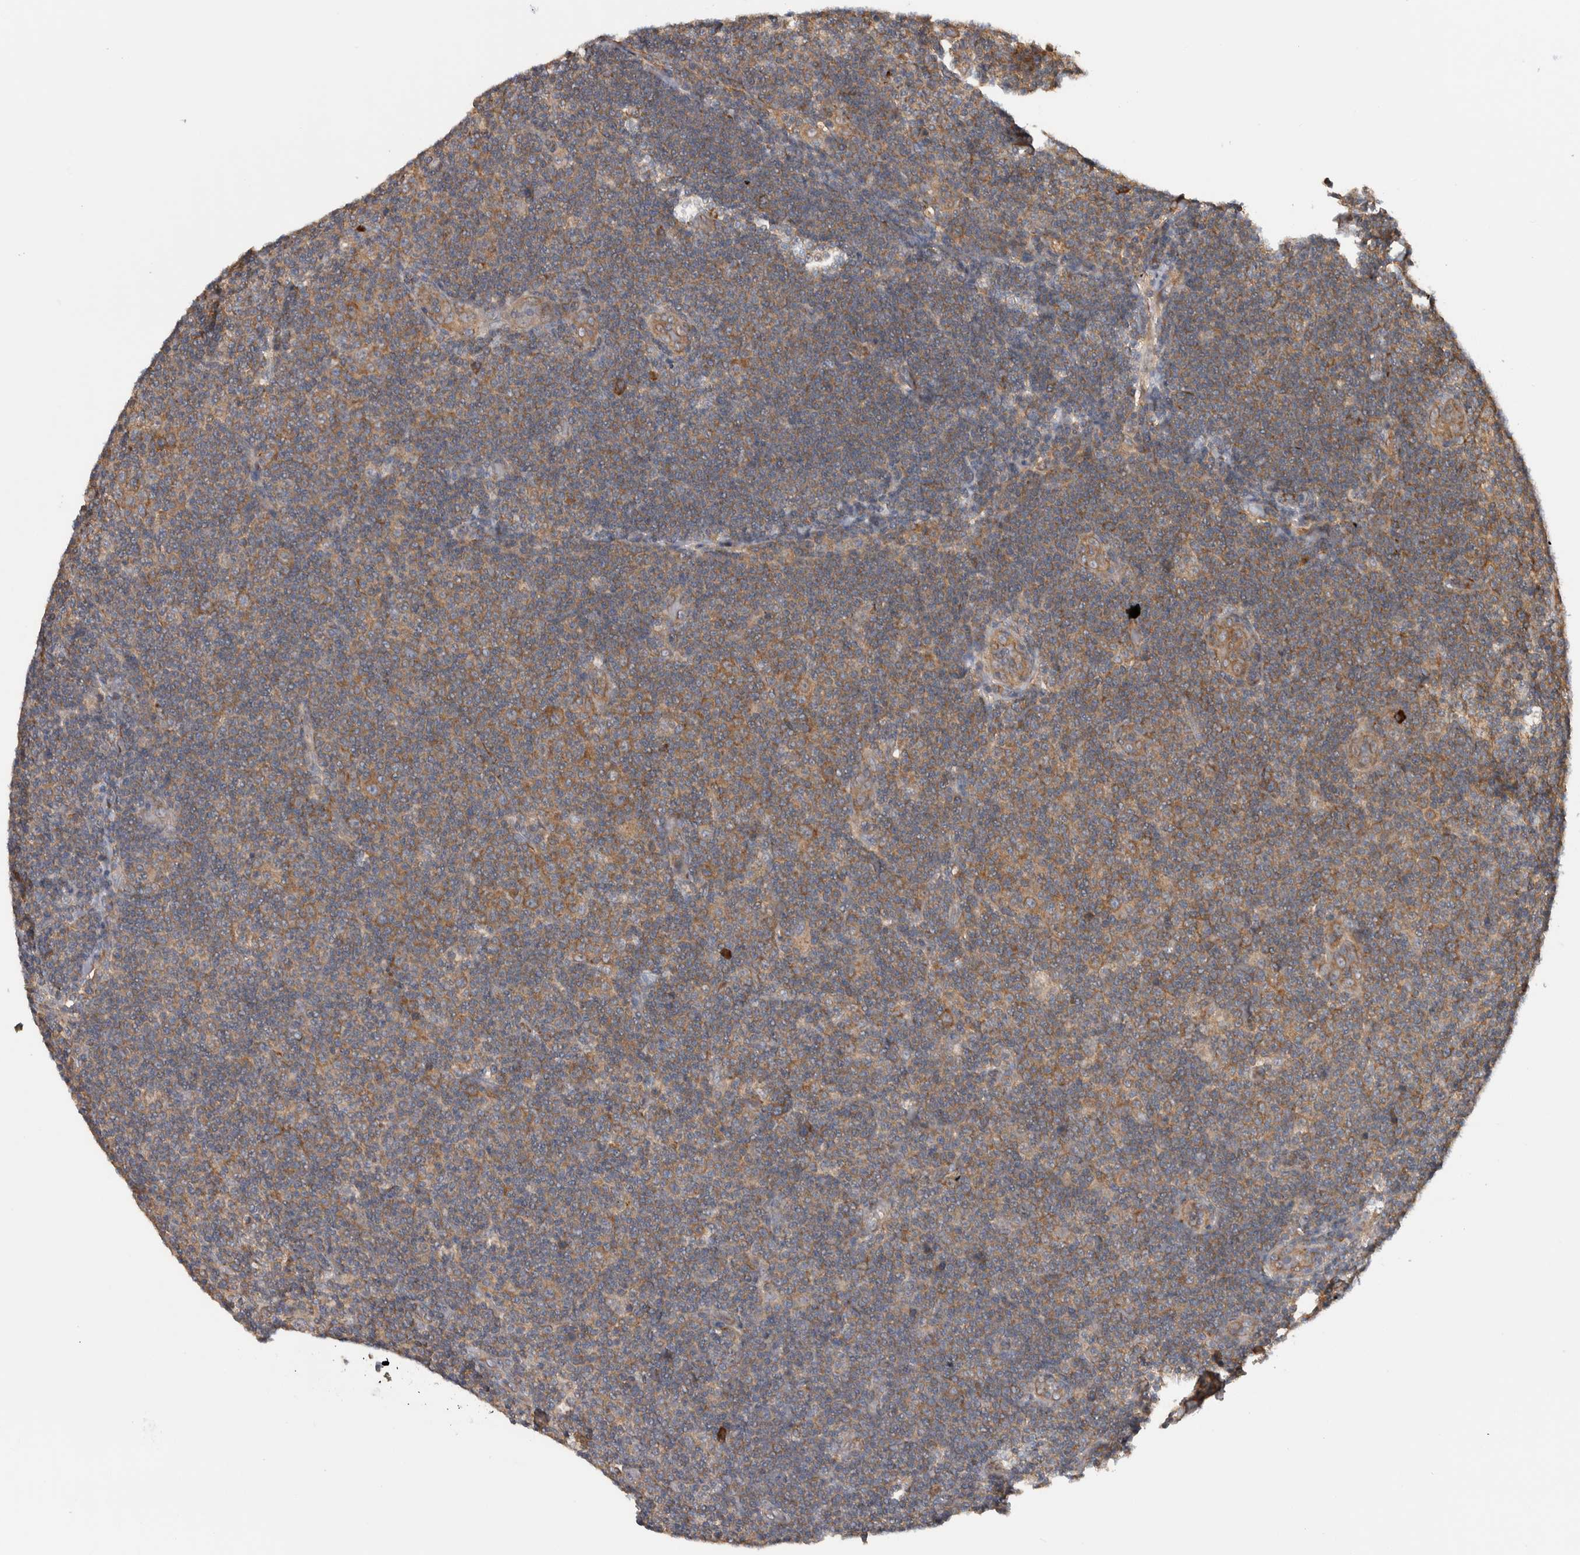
{"staining": {"intensity": "moderate", "quantity": ">75%", "location": "cytoplasmic/membranous"}, "tissue": "lymphoma", "cell_type": "Tumor cells", "image_type": "cancer", "snomed": [{"axis": "morphology", "description": "Malignant lymphoma, non-Hodgkin's type, Low grade"}, {"axis": "topography", "description": "Lymph node"}], "caption": "Protein staining by immunohistochemistry (IHC) demonstrates moderate cytoplasmic/membranous expression in approximately >75% of tumor cells in lymphoma. Ihc stains the protein in brown and the nuclei are stained blue.", "gene": "EIF3H", "patient": {"sex": "male", "age": 83}}